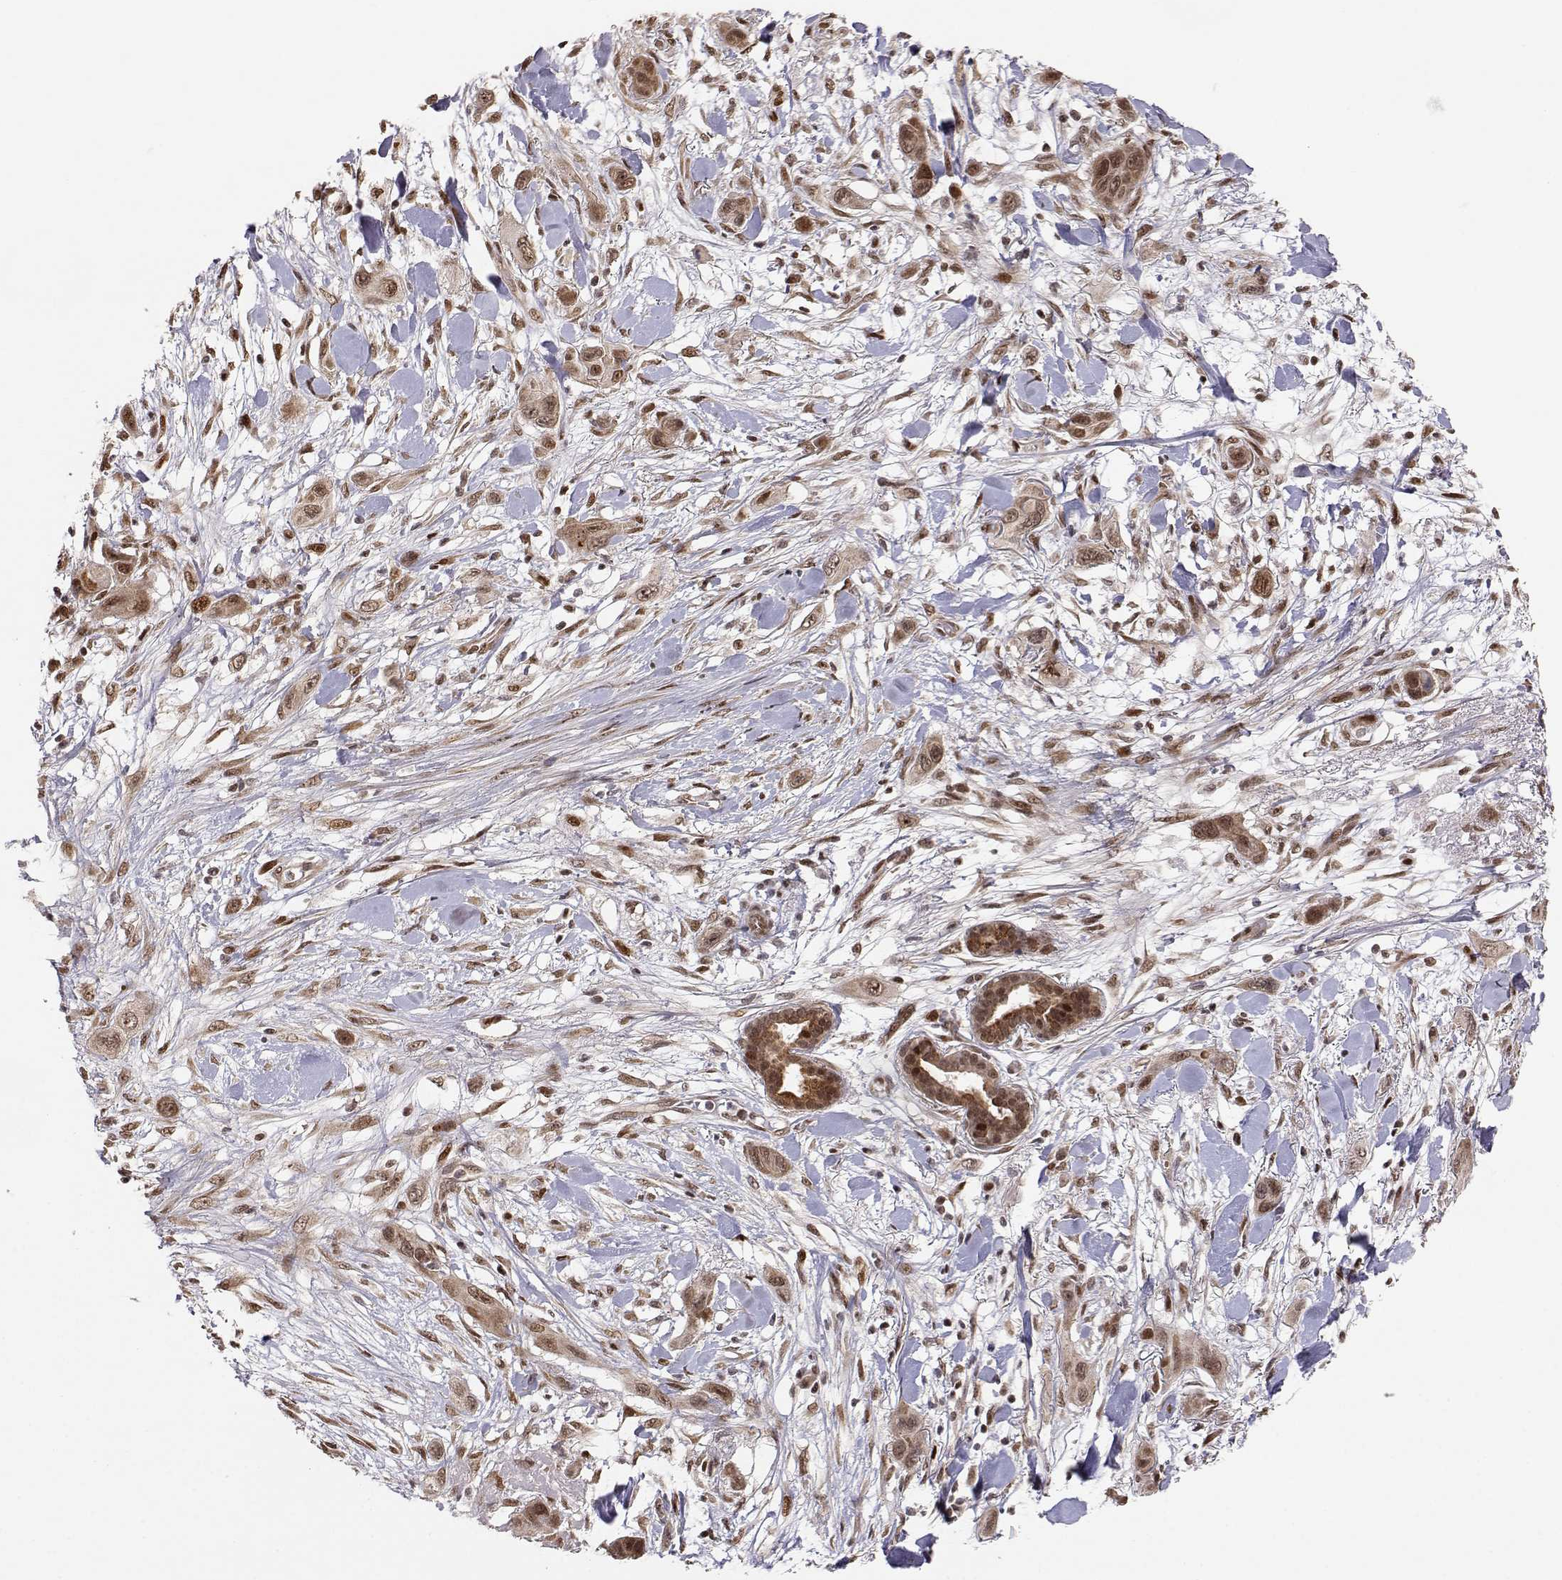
{"staining": {"intensity": "moderate", "quantity": ">75%", "location": "nuclear"}, "tissue": "skin cancer", "cell_type": "Tumor cells", "image_type": "cancer", "snomed": [{"axis": "morphology", "description": "Squamous cell carcinoma, NOS"}, {"axis": "topography", "description": "Skin"}], "caption": "Protein expression analysis of human skin cancer (squamous cell carcinoma) reveals moderate nuclear staining in about >75% of tumor cells.", "gene": "BRCA1", "patient": {"sex": "male", "age": 79}}